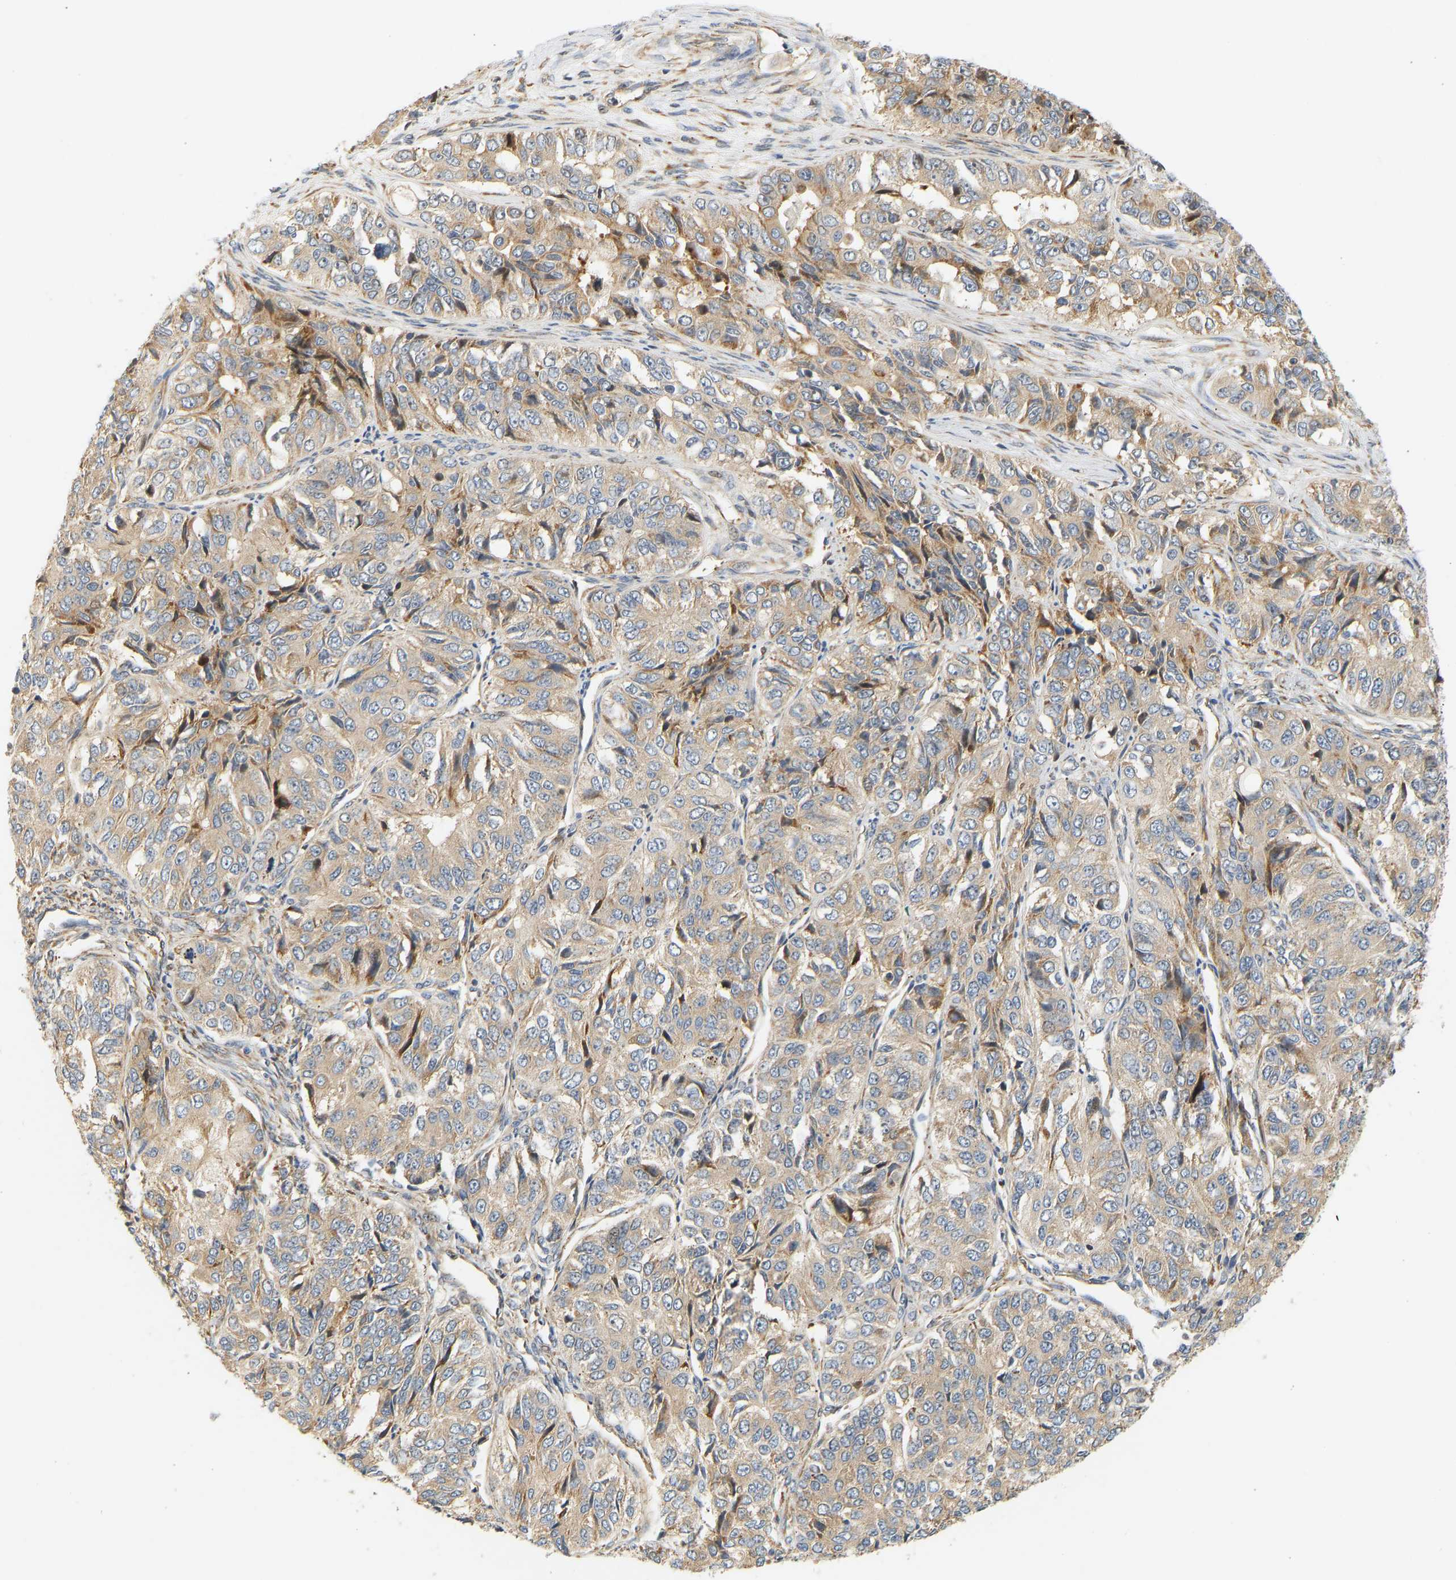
{"staining": {"intensity": "moderate", "quantity": ">75%", "location": "cytoplasmic/membranous"}, "tissue": "ovarian cancer", "cell_type": "Tumor cells", "image_type": "cancer", "snomed": [{"axis": "morphology", "description": "Carcinoma, endometroid"}, {"axis": "topography", "description": "Ovary"}], "caption": "Protein expression analysis of human endometroid carcinoma (ovarian) reveals moderate cytoplasmic/membranous staining in approximately >75% of tumor cells. The staining was performed using DAB (3,3'-diaminobenzidine), with brown indicating positive protein expression. Nuclei are stained blue with hematoxylin.", "gene": "RPS14", "patient": {"sex": "female", "age": 51}}